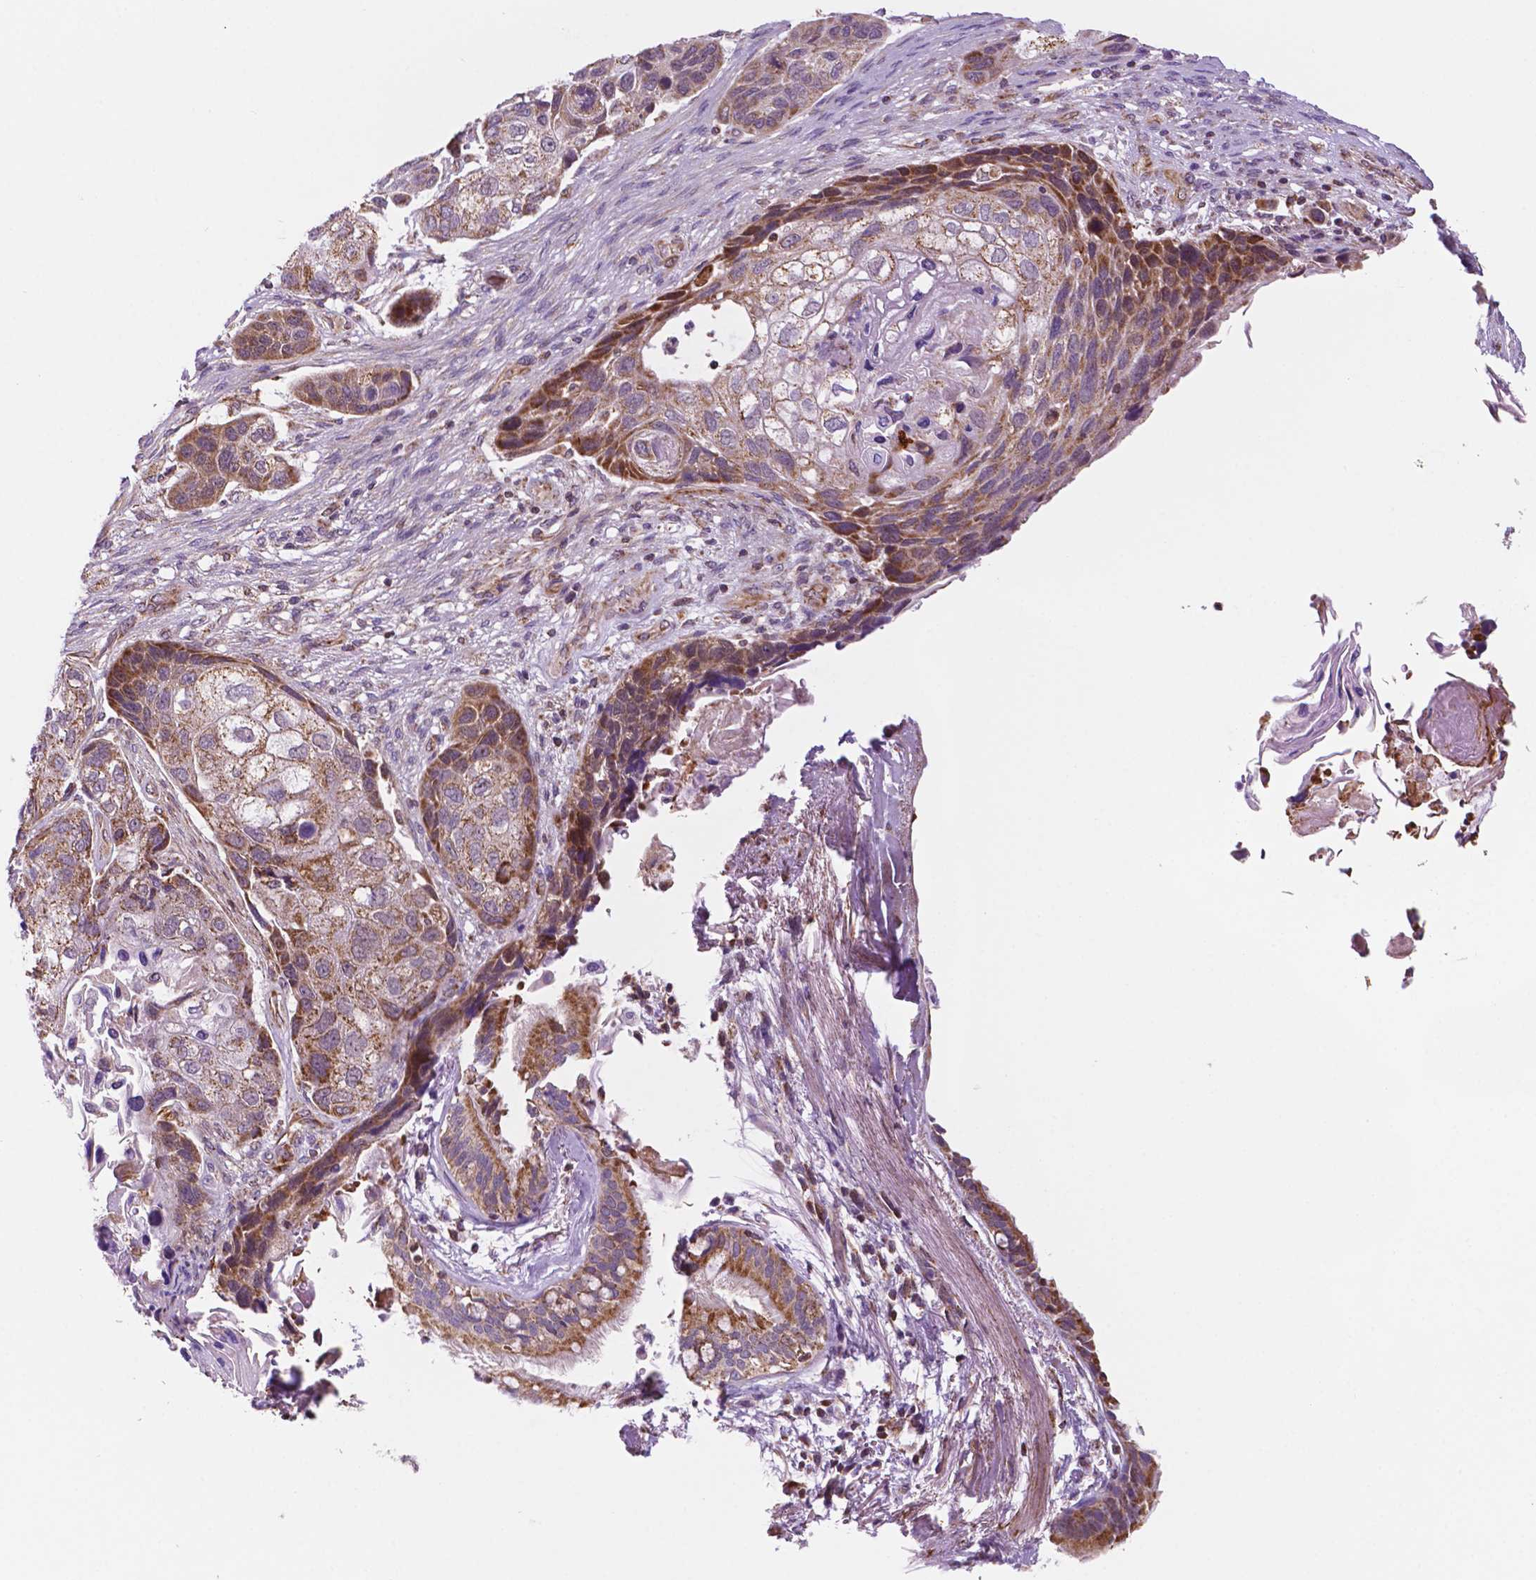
{"staining": {"intensity": "moderate", "quantity": ">75%", "location": "cytoplasmic/membranous"}, "tissue": "lung cancer", "cell_type": "Tumor cells", "image_type": "cancer", "snomed": [{"axis": "morphology", "description": "Squamous cell carcinoma, NOS"}, {"axis": "topography", "description": "Lung"}], "caption": "This micrograph reveals lung squamous cell carcinoma stained with immunohistochemistry (IHC) to label a protein in brown. The cytoplasmic/membranous of tumor cells show moderate positivity for the protein. Nuclei are counter-stained blue.", "gene": "GEMIN4", "patient": {"sex": "male", "age": 69}}